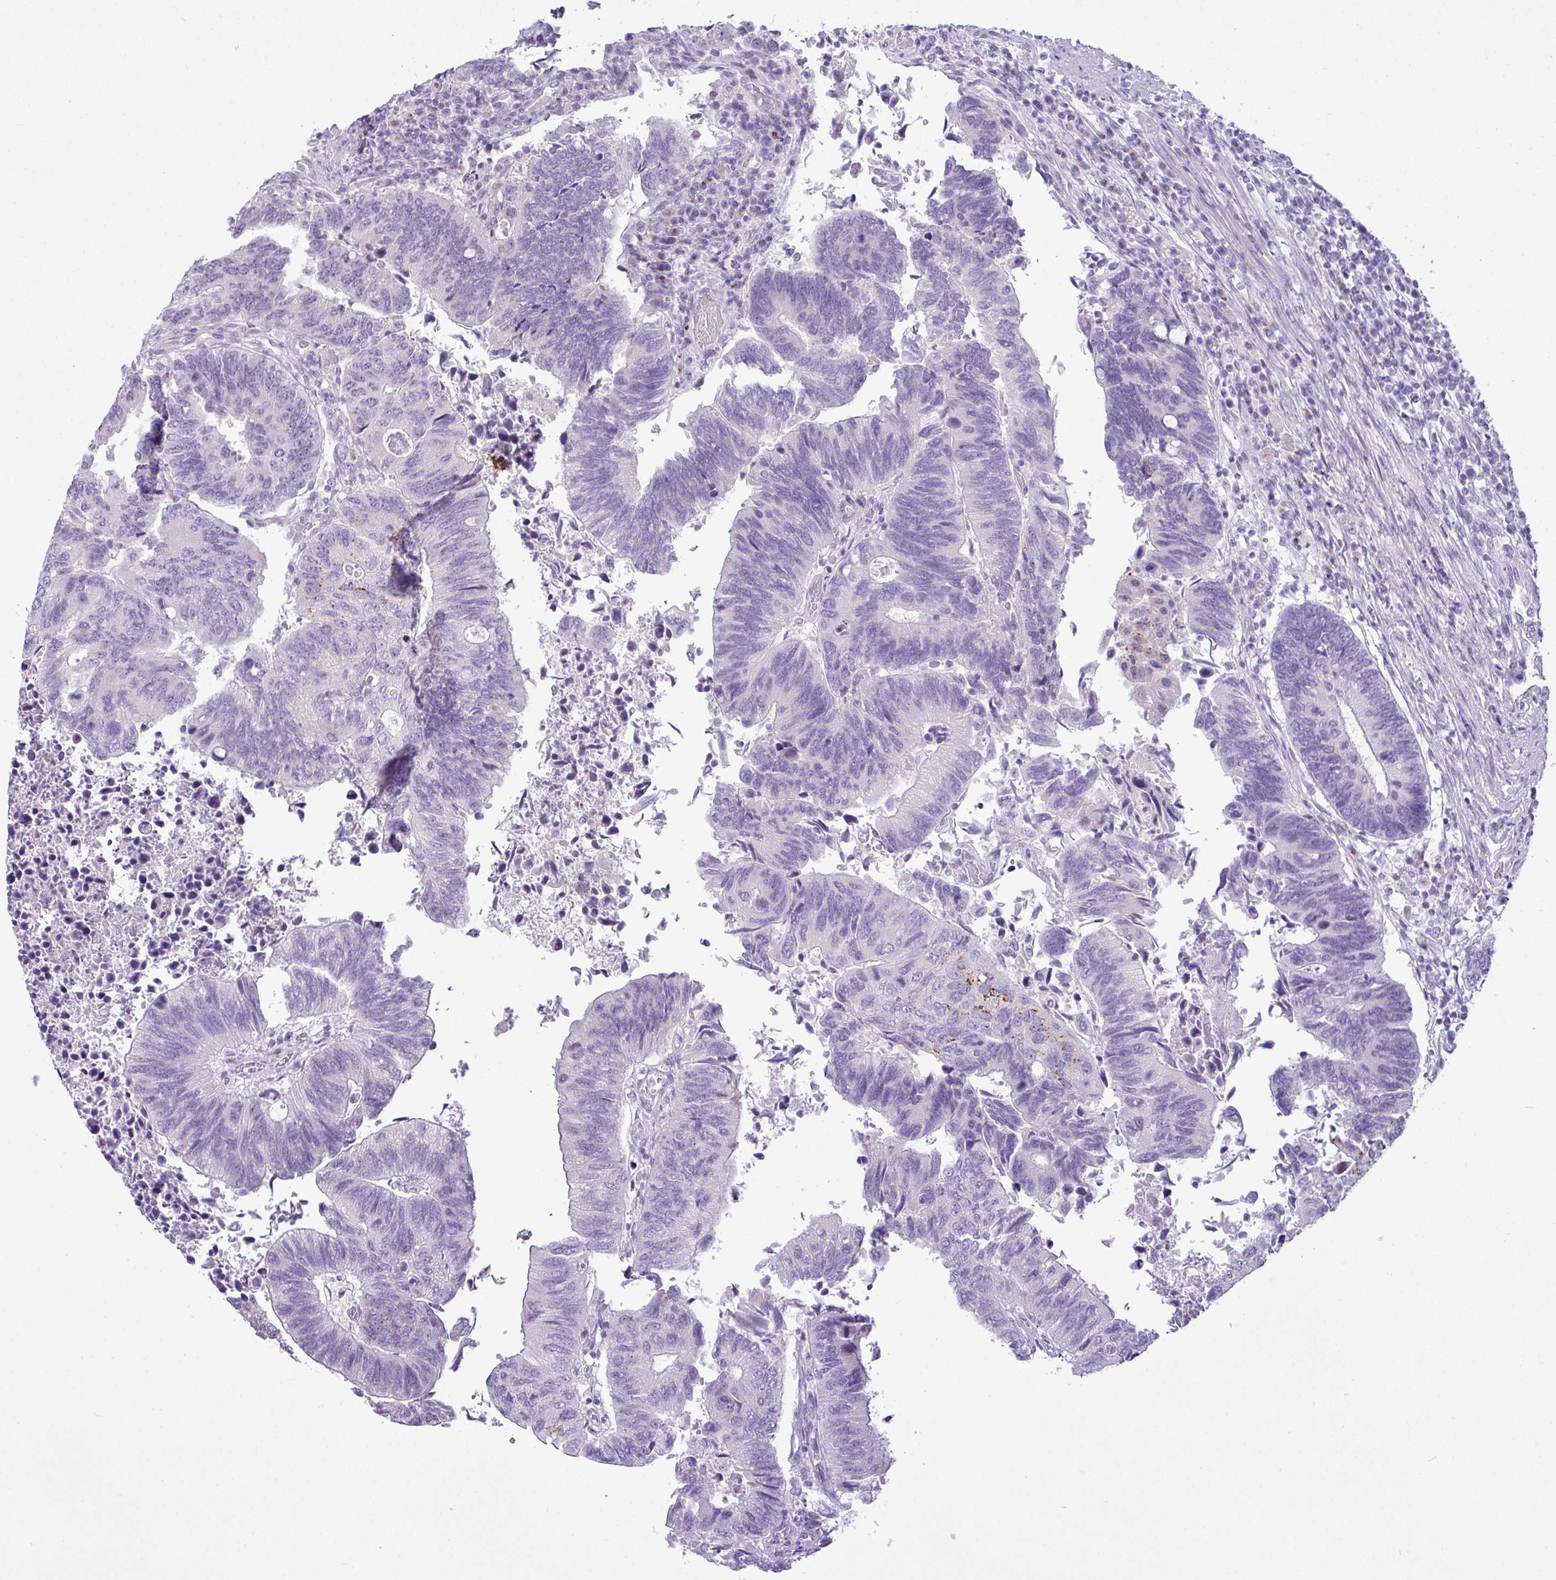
{"staining": {"intensity": "negative", "quantity": "none", "location": "none"}, "tissue": "colorectal cancer", "cell_type": "Tumor cells", "image_type": "cancer", "snomed": [{"axis": "morphology", "description": "Adenocarcinoma, NOS"}, {"axis": "topography", "description": "Colon"}], "caption": "Tumor cells are negative for brown protein staining in colorectal cancer (adenocarcinoma).", "gene": "FAM43A", "patient": {"sex": "male", "age": 87}}